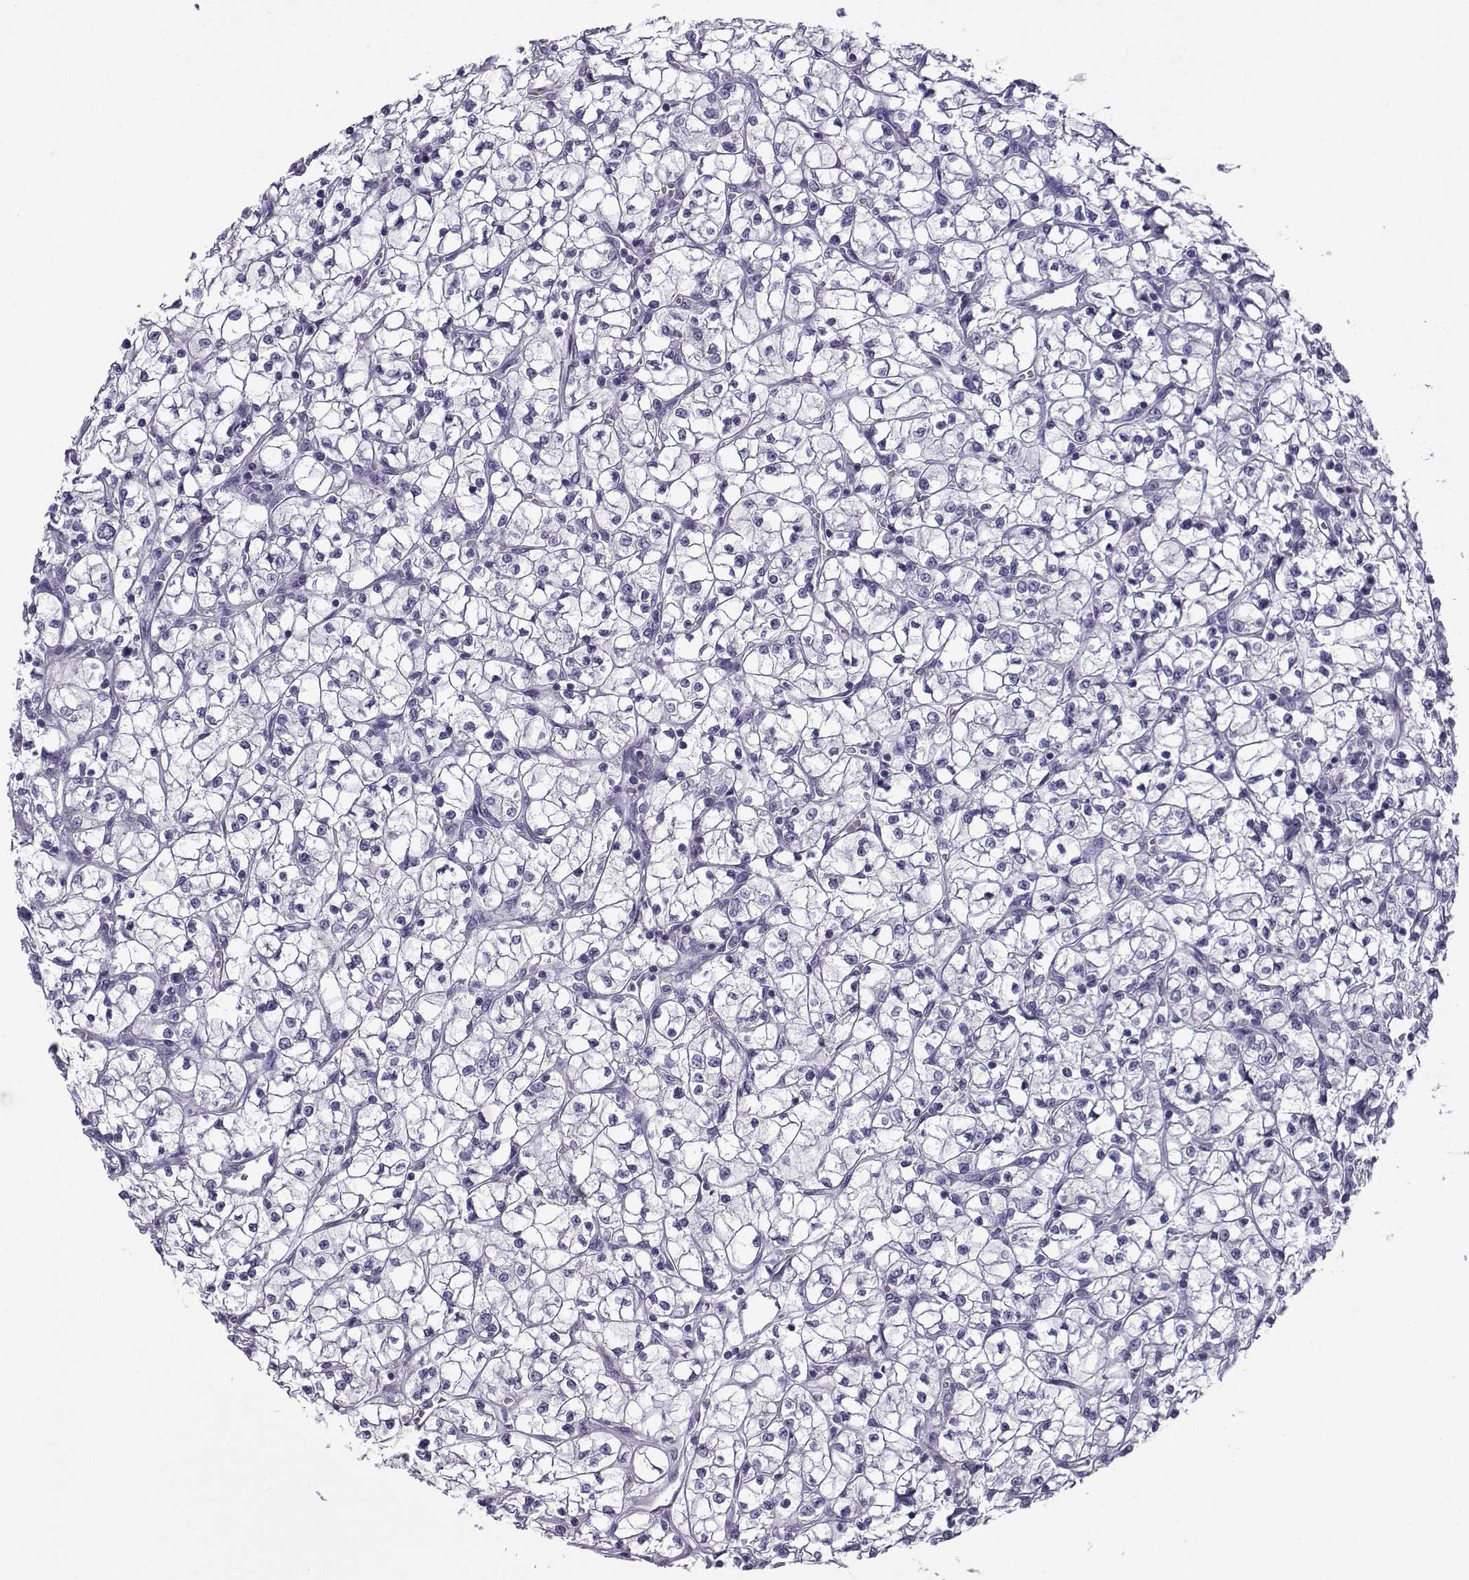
{"staining": {"intensity": "negative", "quantity": "none", "location": "none"}, "tissue": "renal cancer", "cell_type": "Tumor cells", "image_type": "cancer", "snomed": [{"axis": "morphology", "description": "Adenocarcinoma, NOS"}, {"axis": "topography", "description": "Kidney"}], "caption": "Photomicrograph shows no protein expression in tumor cells of renal cancer tissue.", "gene": "MRGBP", "patient": {"sex": "female", "age": 64}}